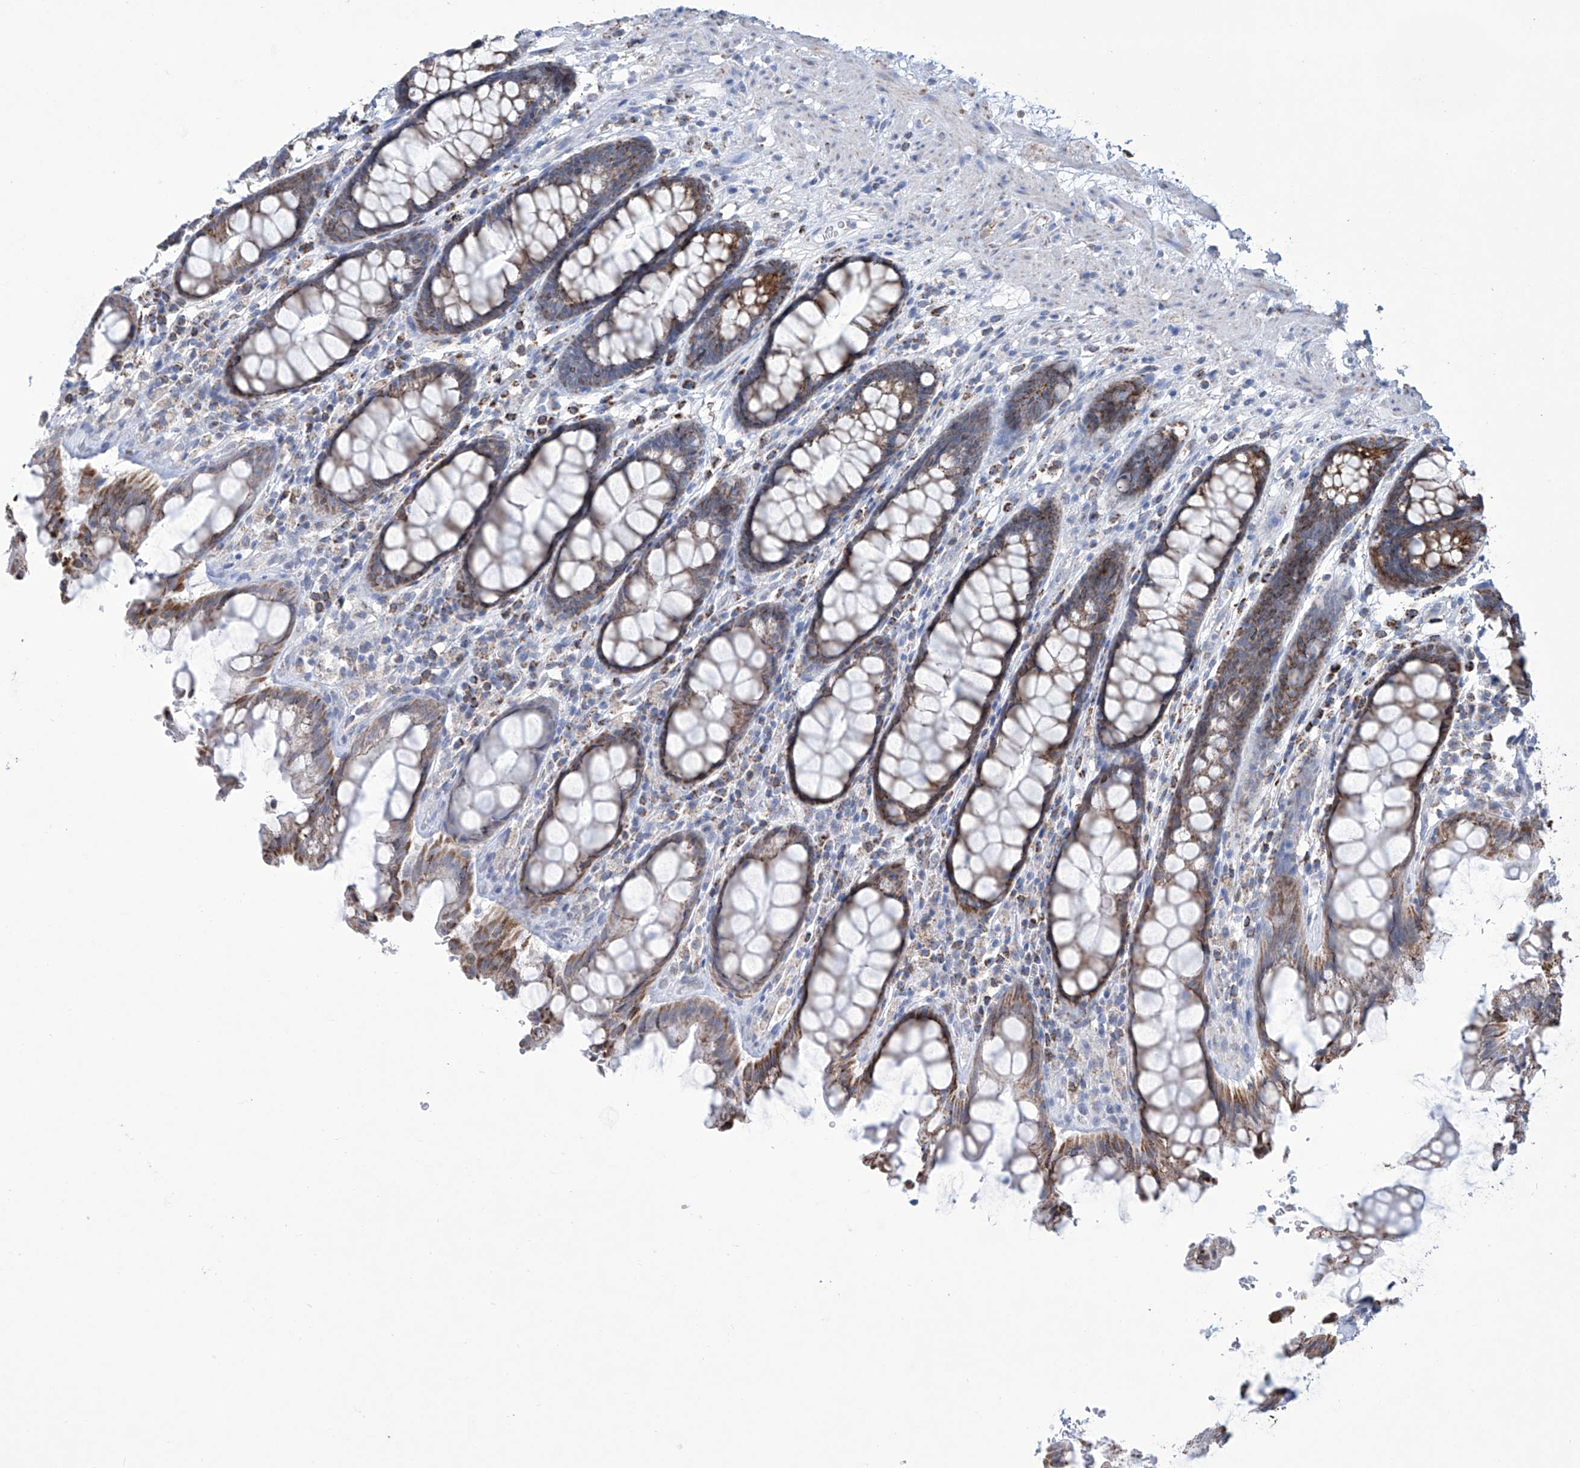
{"staining": {"intensity": "strong", "quantity": ">75%", "location": "cytoplasmic/membranous"}, "tissue": "rectum", "cell_type": "Glandular cells", "image_type": "normal", "snomed": [{"axis": "morphology", "description": "Normal tissue, NOS"}, {"axis": "topography", "description": "Rectum"}], "caption": "This is a histology image of immunohistochemistry (IHC) staining of normal rectum, which shows strong expression in the cytoplasmic/membranous of glandular cells.", "gene": "ALDH6A1", "patient": {"sex": "male", "age": 64}}